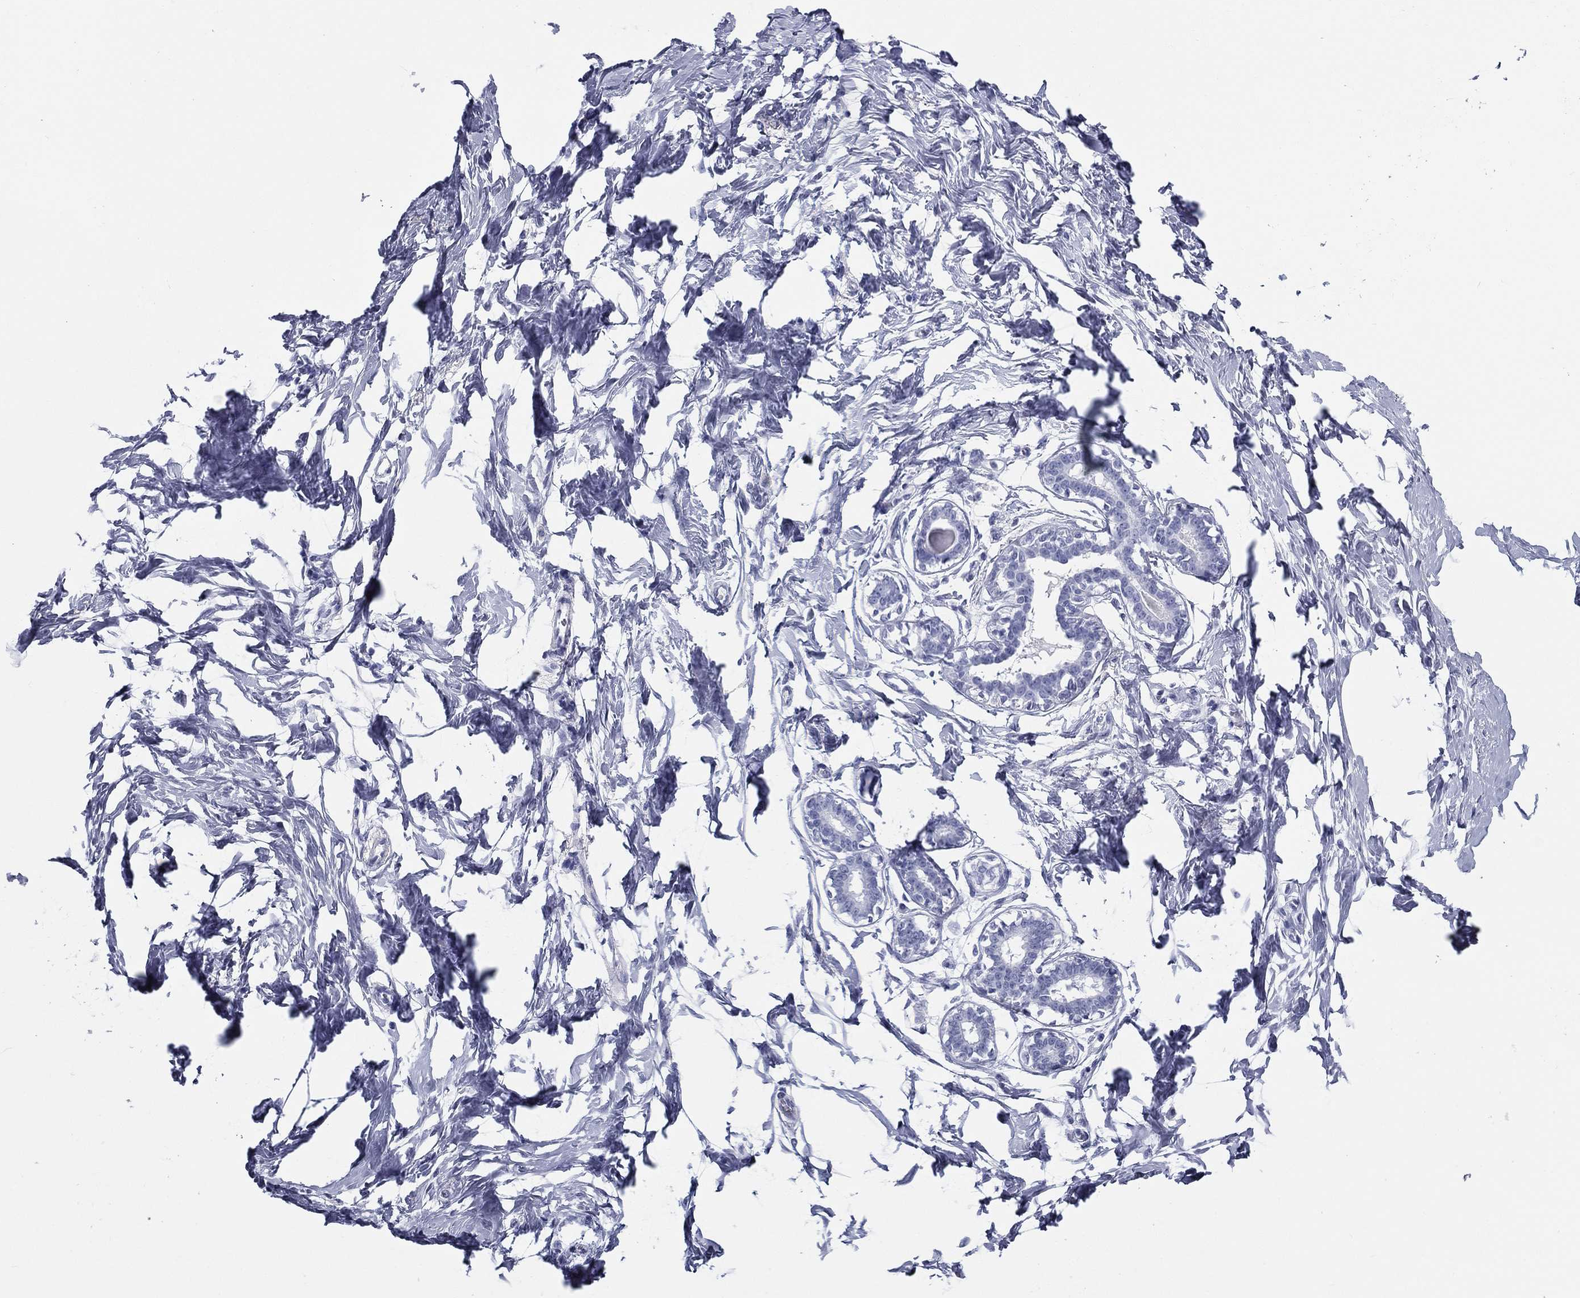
{"staining": {"intensity": "negative", "quantity": "none", "location": "none"}, "tissue": "breast", "cell_type": "Adipocytes", "image_type": "normal", "snomed": [{"axis": "morphology", "description": "Normal tissue, NOS"}, {"axis": "morphology", "description": "Lobular carcinoma, in situ"}, {"axis": "topography", "description": "Breast"}], "caption": "The immunohistochemistry photomicrograph has no significant positivity in adipocytes of breast. Nuclei are stained in blue.", "gene": "RSPH4A", "patient": {"sex": "female", "age": 35}}